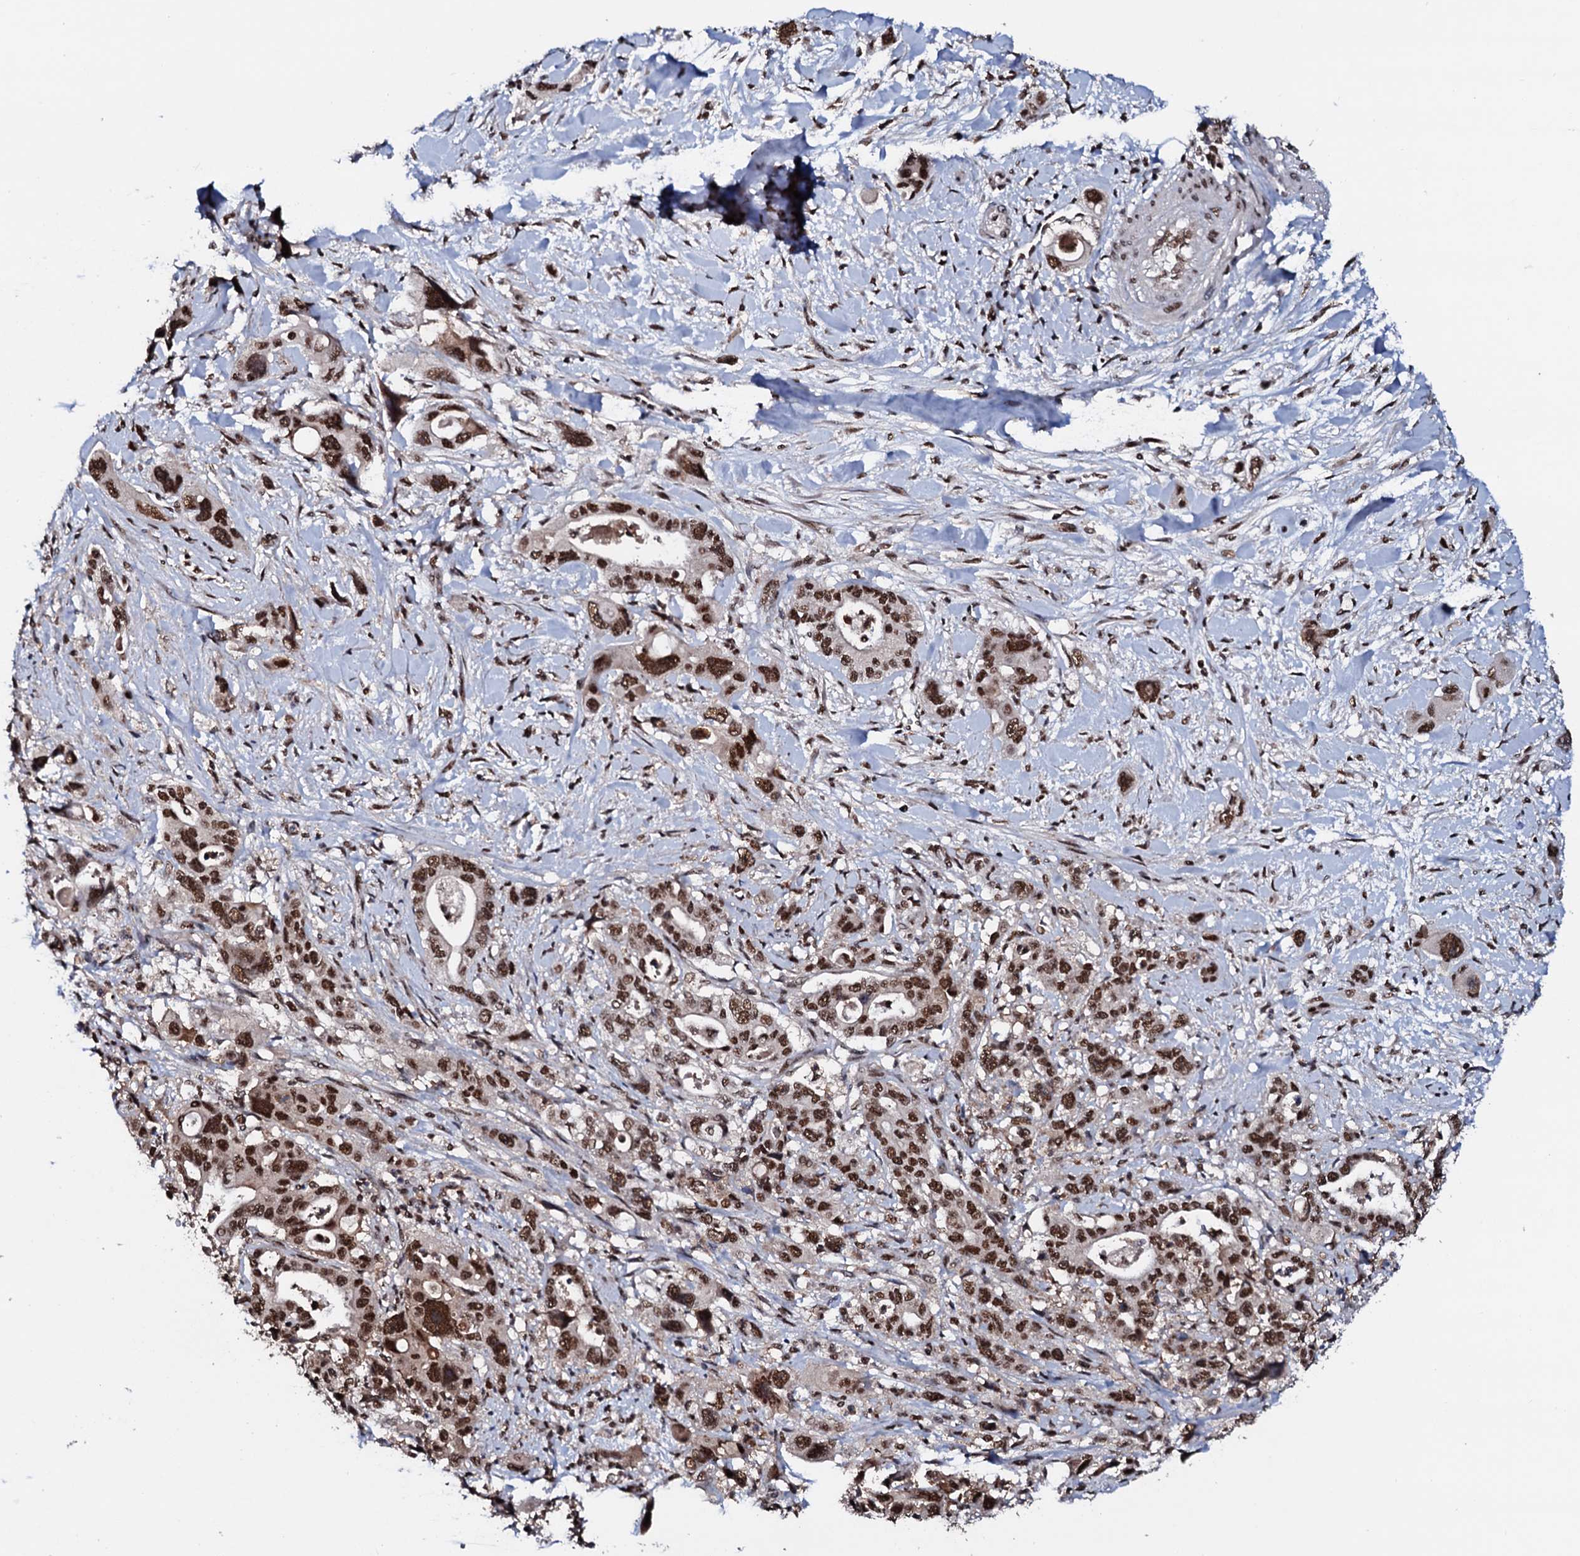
{"staining": {"intensity": "strong", "quantity": ">75%", "location": "nuclear"}, "tissue": "pancreatic cancer", "cell_type": "Tumor cells", "image_type": "cancer", "snomed": [{"axis": "morphology", "description": "Adenocarcinoma, NOS"}, {"axis": "topography", "description": "Pancreas"}], "caption": "The histopathology image shows a brown stain indicating the presence of a protein in the nuclear of tumor cells in adenocarcinoma (pancreatic).", "gene": "PRPF18", "patient": {"sex": "male", "age": 46}}